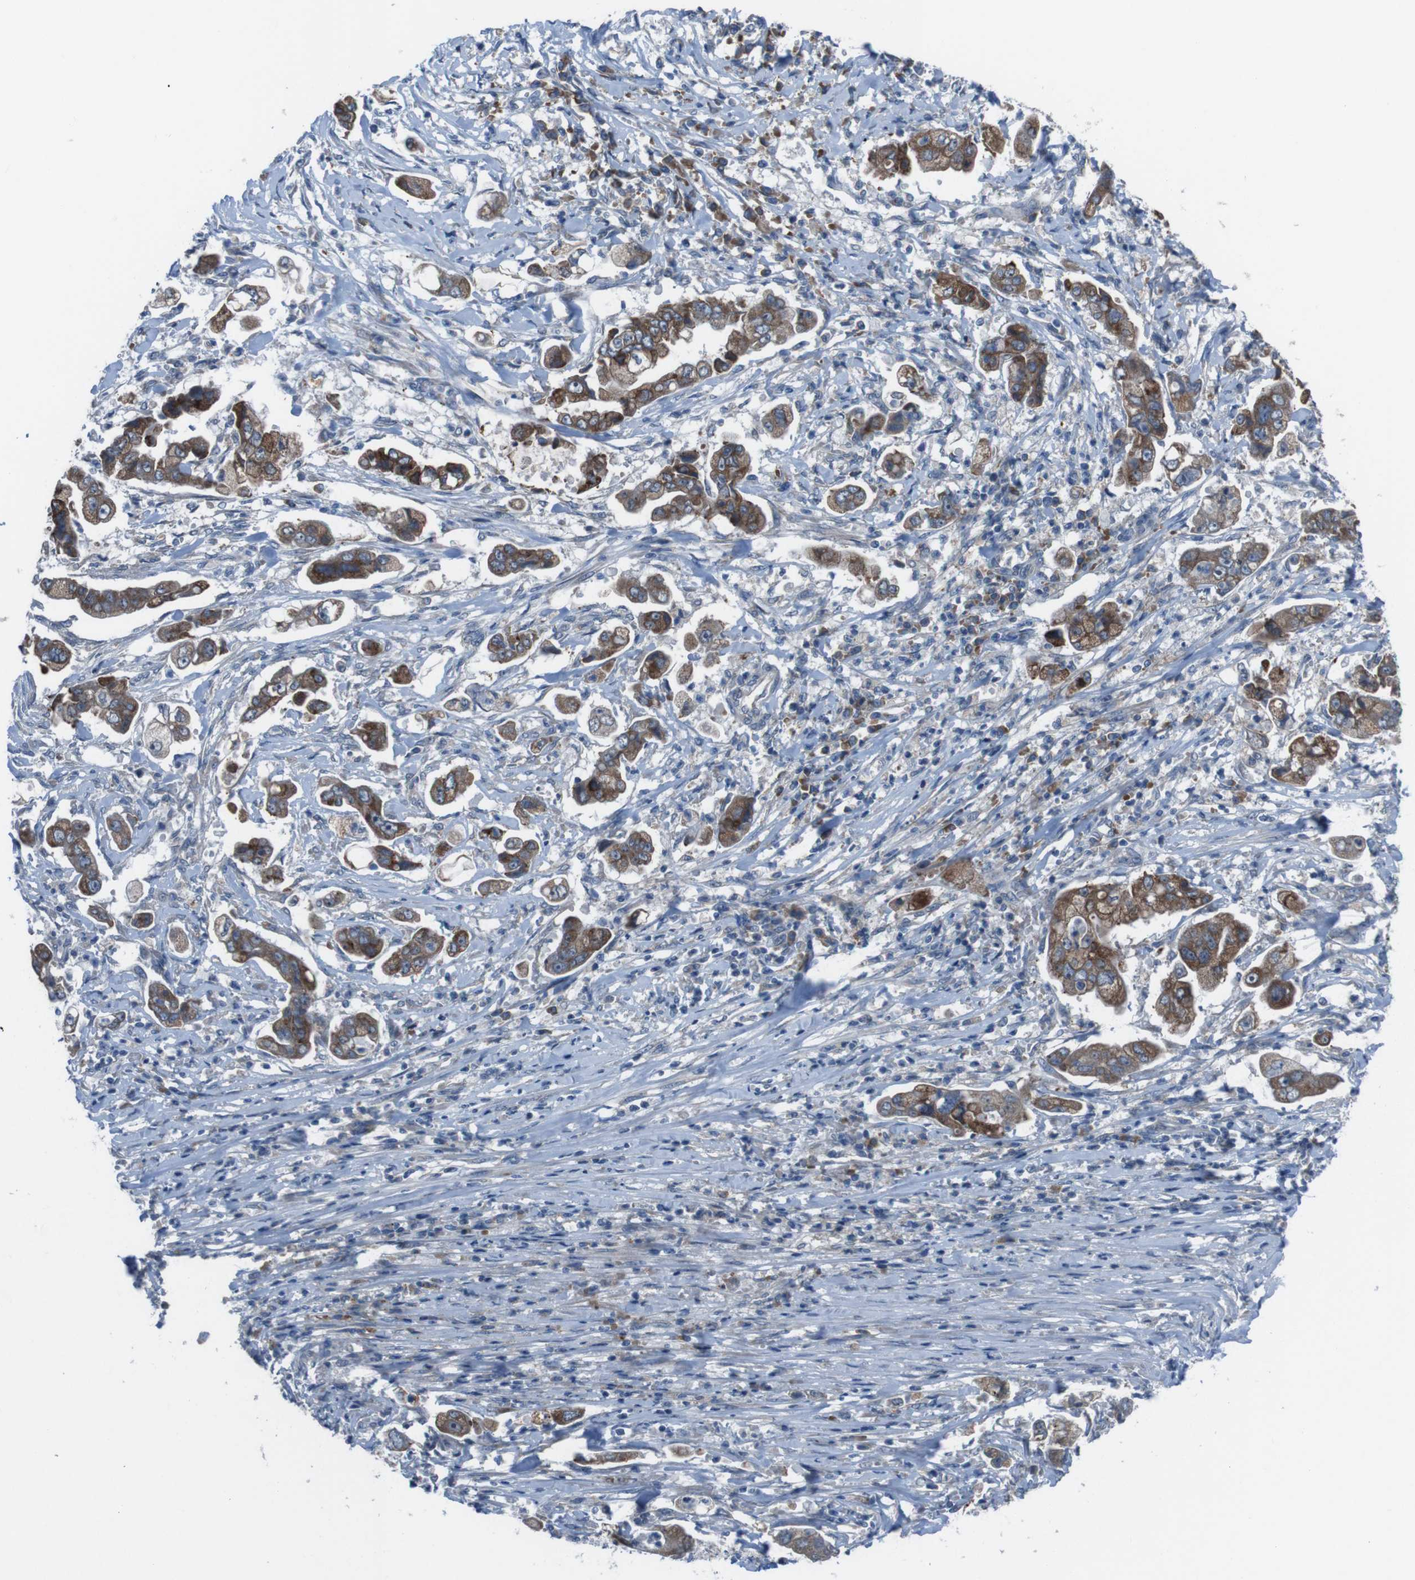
{"staining": {"intensity": "moderate", "quantity": ">75%", "location": "cytoplasmic/membranous"}, "tissue": "stomach cancer", "cell_type": "Tumor cells", "image_type": "cancer", "snomed": [{"axis": "morphology", "description": "Adenocarcinoma, NOS"}, {"axis": "topography", "description": "Stomach"}], "caption": "IHC (DAB) staining of adenocarcinoma (stomach) reveals moderate cytoplasmic/membranous protein positivity in about >75% of tumor cells. The protein of interest is stained brown, and the nuclei are stained in blue (DAB IHC with brightfield microscopy, high magnification).", "gene": "CDH22", "patient": {"sex": "male", "age": 62}}